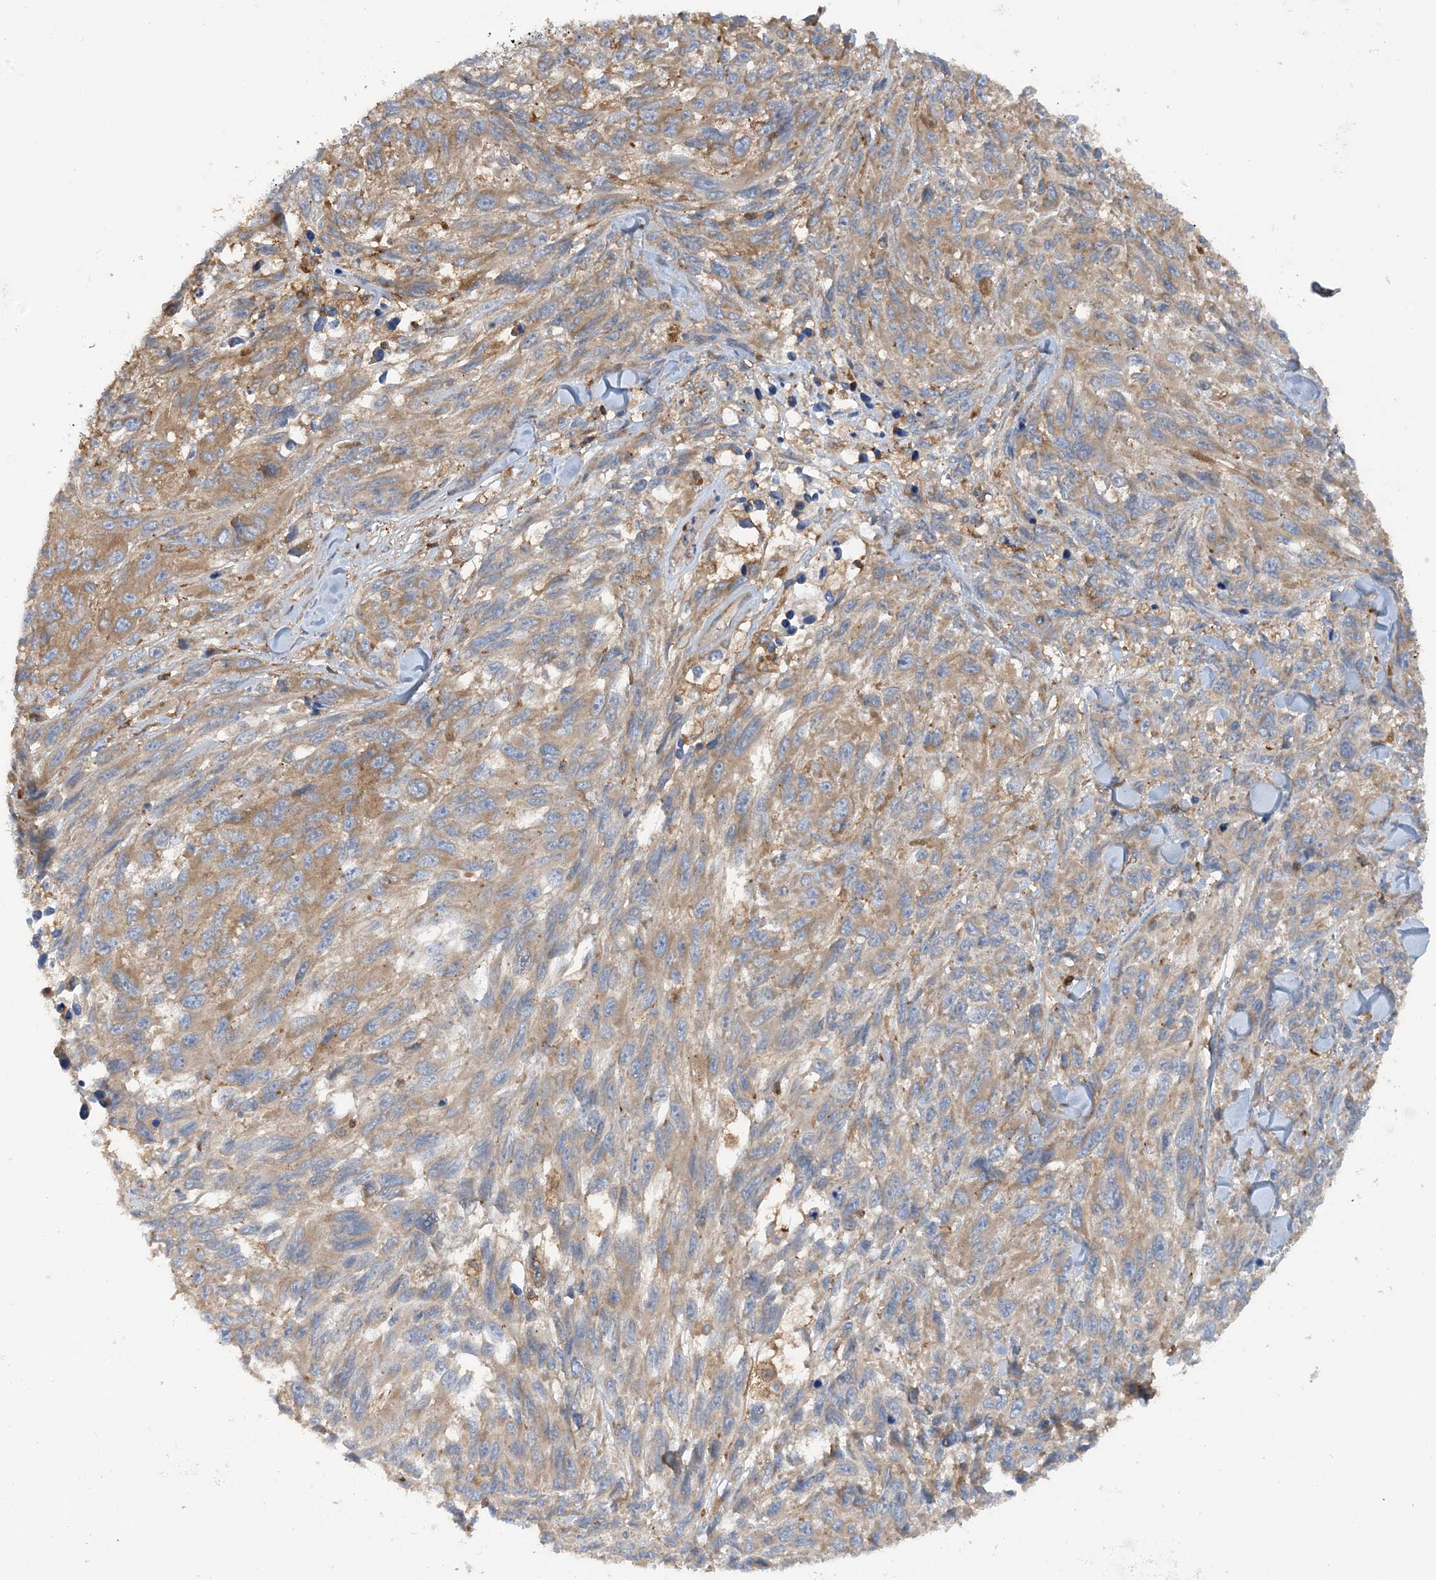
{"staining": {"intensity": "moderate", "quantity": ">75%", "location": "cytoplasmic/membranous"}, "tissue": "melanoma", "cell_type": "Tumor cells", "image_type": "cancer", "snomed": [{"axis": "morphology", "description": "Malignant melanoma, NOS"}, {"axis": "topography", "description": "Skin"}], "caption": "An immunohistochemistry histopathology image of neoplastic tissue is shown. Protein staining in brown highlights moderate cytoplasmic/membranous positivity in malignant melanoma within tumor cells.", "gene": "SFMBT2", "patient": {"sex": "female", "age": 96}}